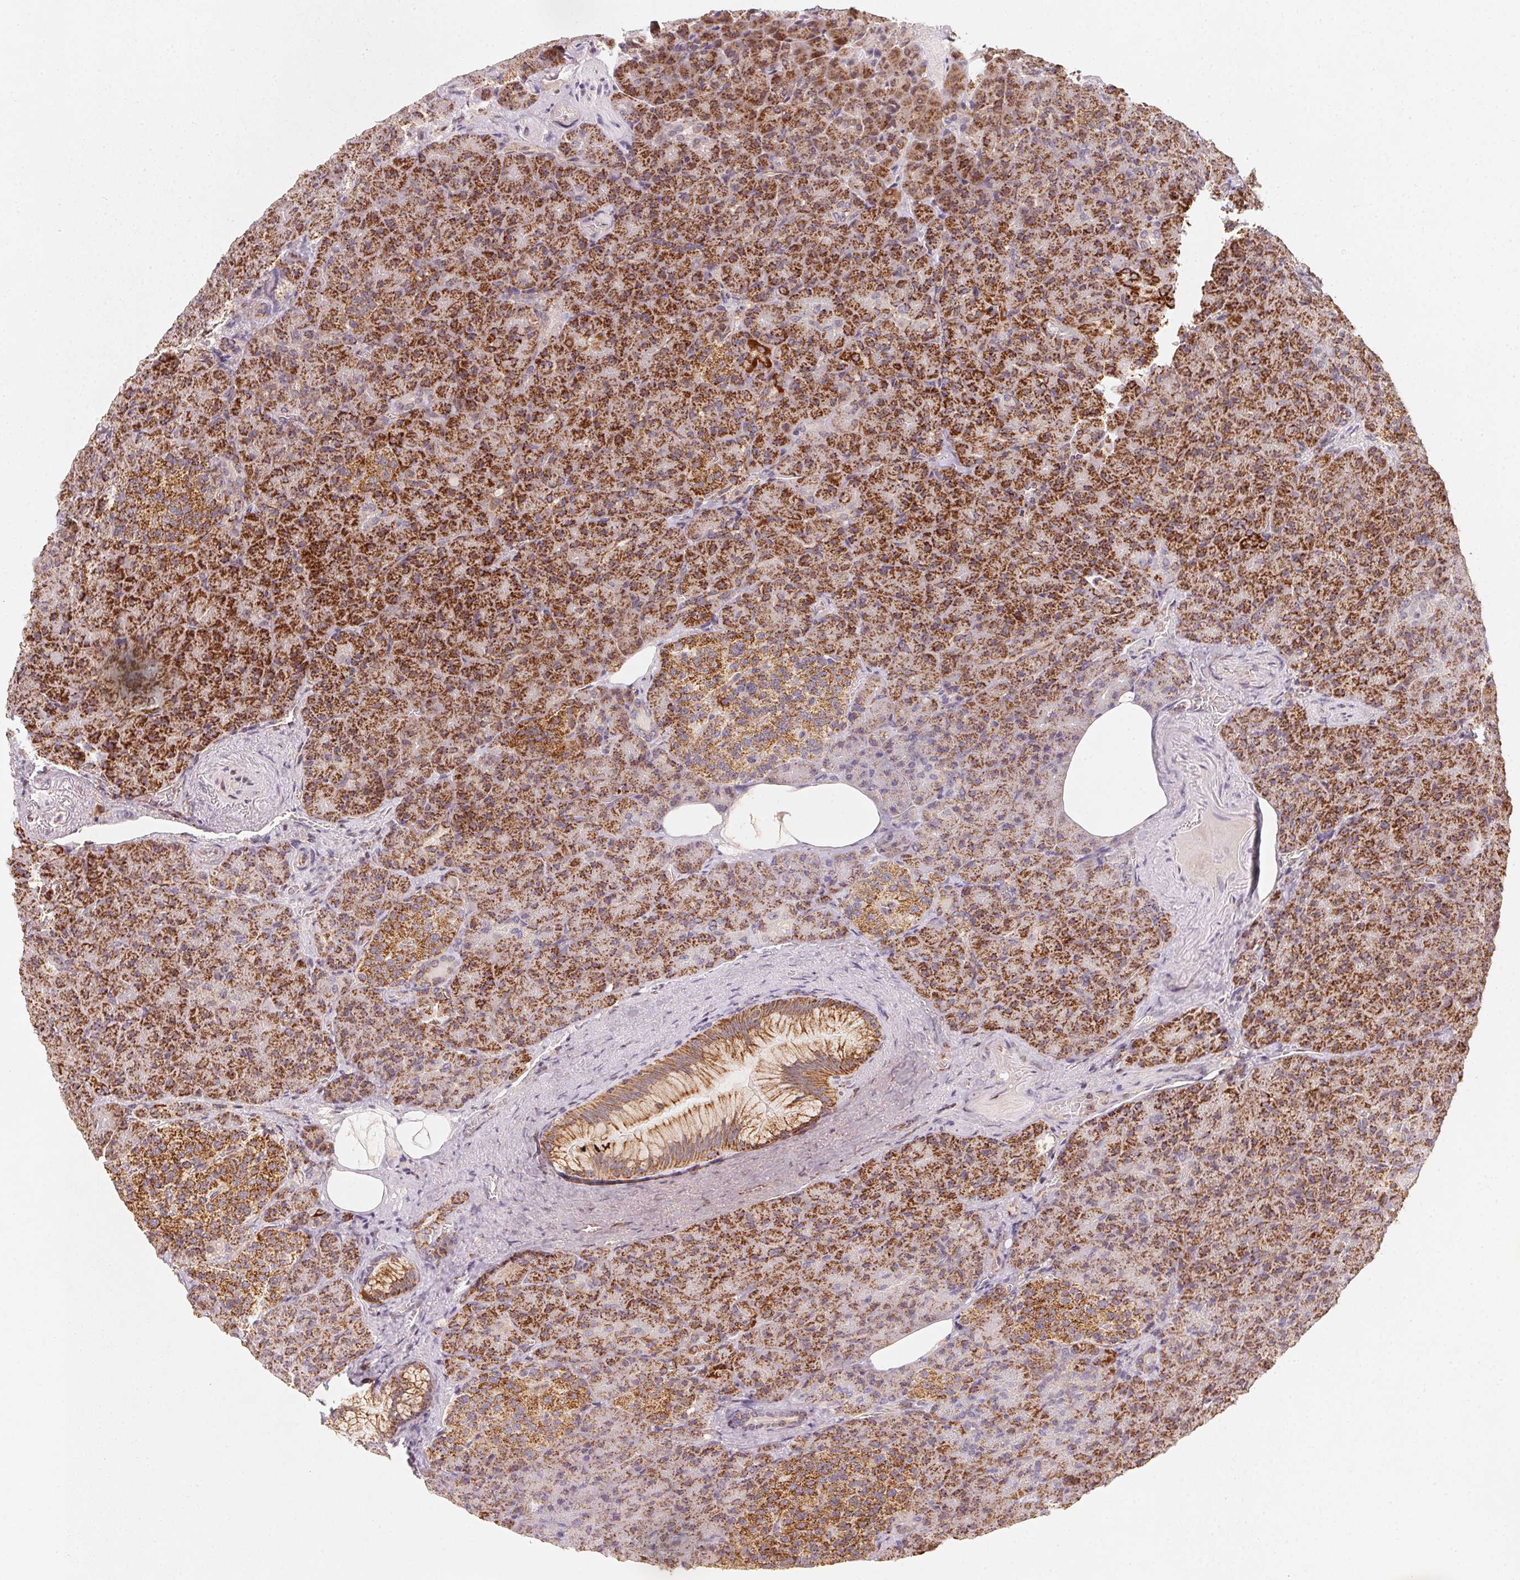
{"staining": {"intensity": "strong", "quantity": ">75%", "location": "cytoplasmic/membranous"}, "tissue": "pancreas", "cell_type": "Exocrine glandular cells", "image_type": "normal", "snomed": [{"axis": "morphology", "description": "Normal tissue, NOS"}, {"axis": "topography", "description": "Pancreas"}], "caption": "Normal pancreas demonstrates strong cytoplasmic/membranous expression in about >75% of exocrine glandular cells The protein of interest is stained brown, and the nuclei are stained in blue (DAB IHC with brightfield microscopy, high magnification)..", "gene": "NDUFS6", "patient": {"sex": "female", "age": 74}}